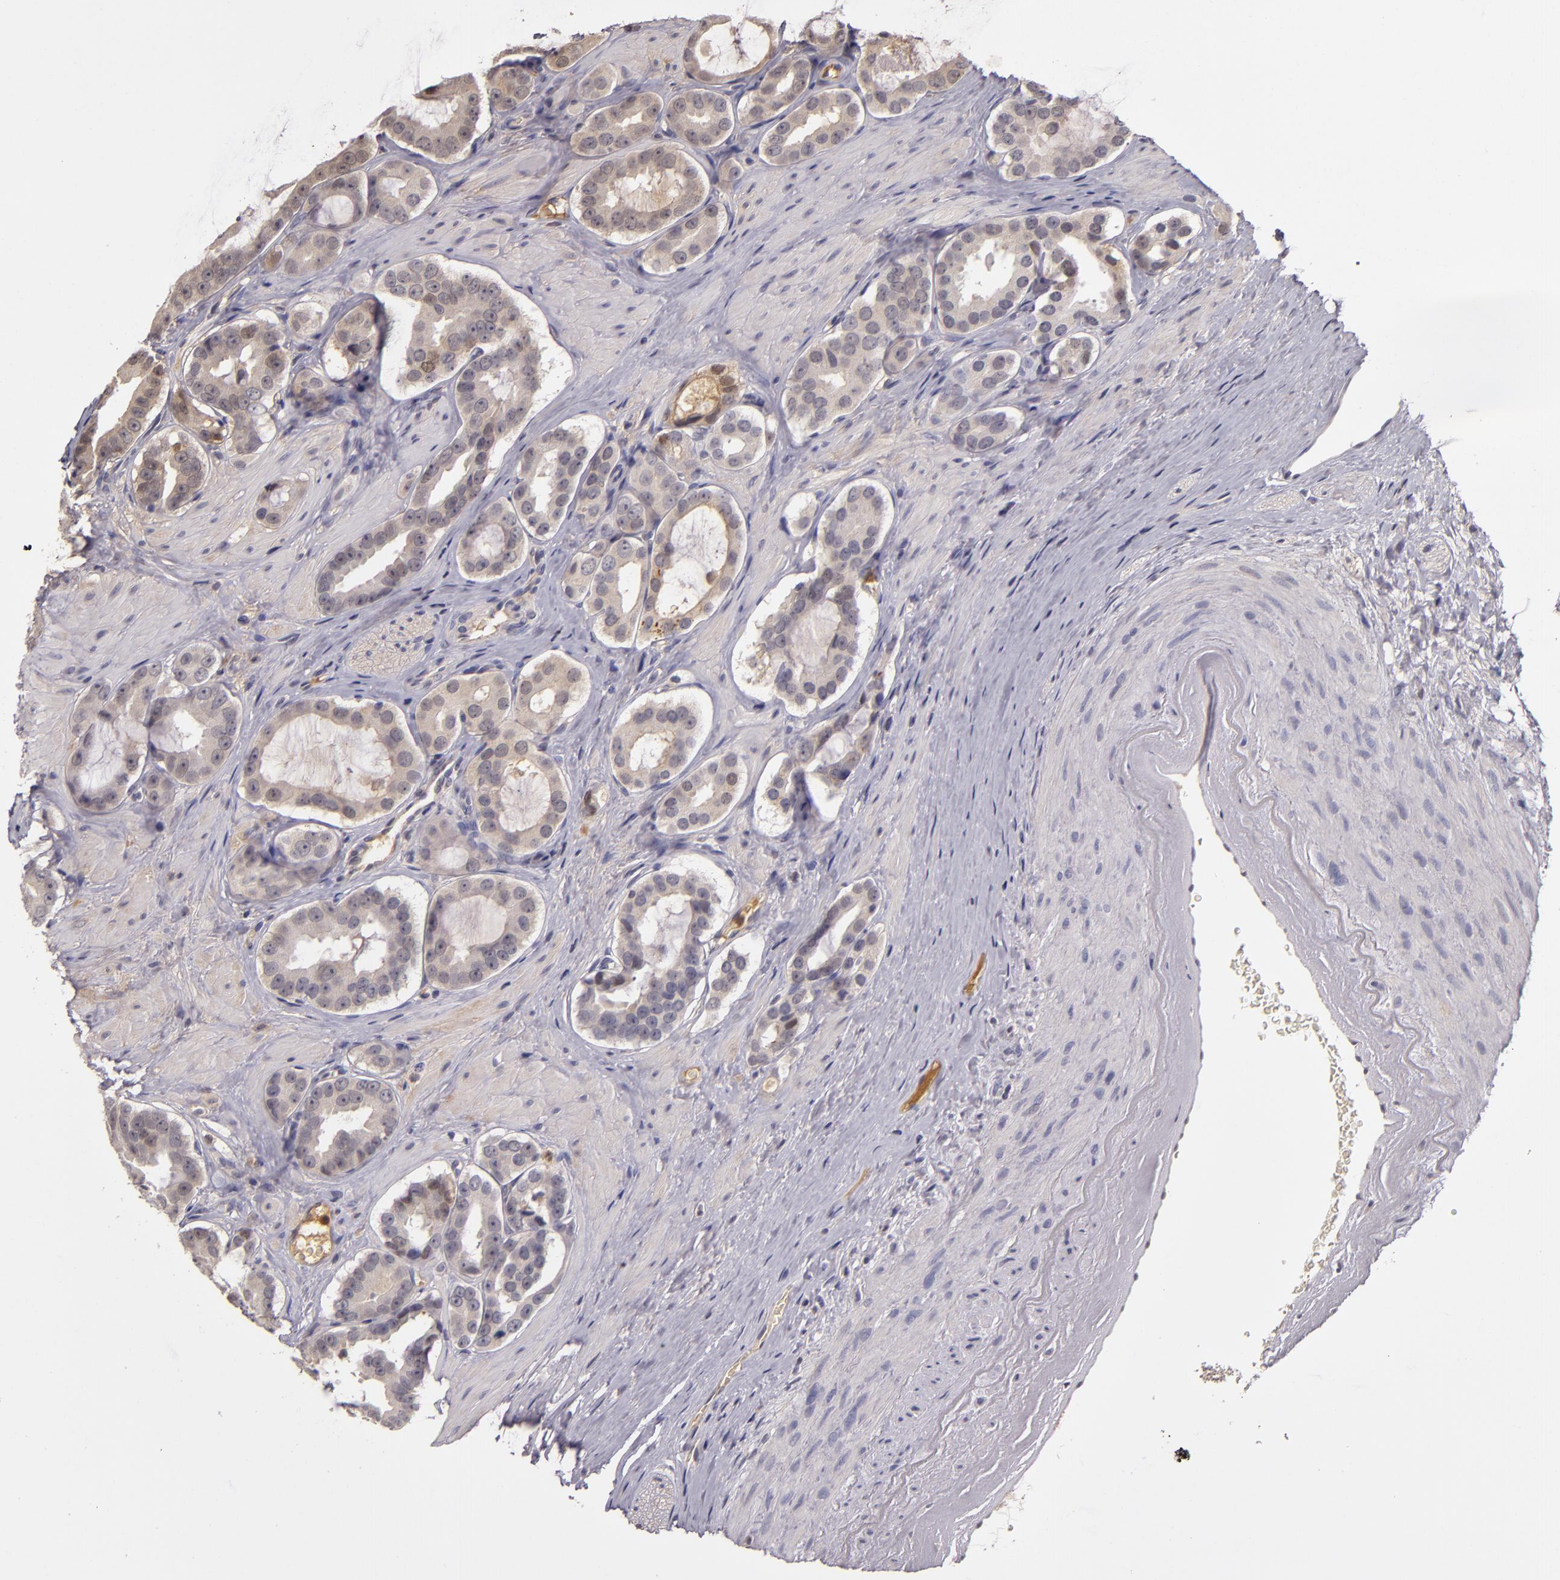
{"staining": {"intensity": "weak", "quantity": ">75%", "location": "cytoplasmic/membranous"}, "tissue": "prostate cancer", "cell_type": "Tumor cells", "image_type": "cancer", "snomed": [{"axis": "morphology", "description": "Adenocarcinoma, Low grade"}, {"axis": "topography", "description": "Prostate"}], "caption": "Immunohistochemistry (IHC) histopathology image of human prostate cancer (adenocarcinoma (low-grade)) stained for a protein (brown), which displays low levels of weak cytoplasmic/membranous positivity in approximately >75% of tumor cells.", "gene": "LRG1", "patient": {"sex": "male", "age": 59}}